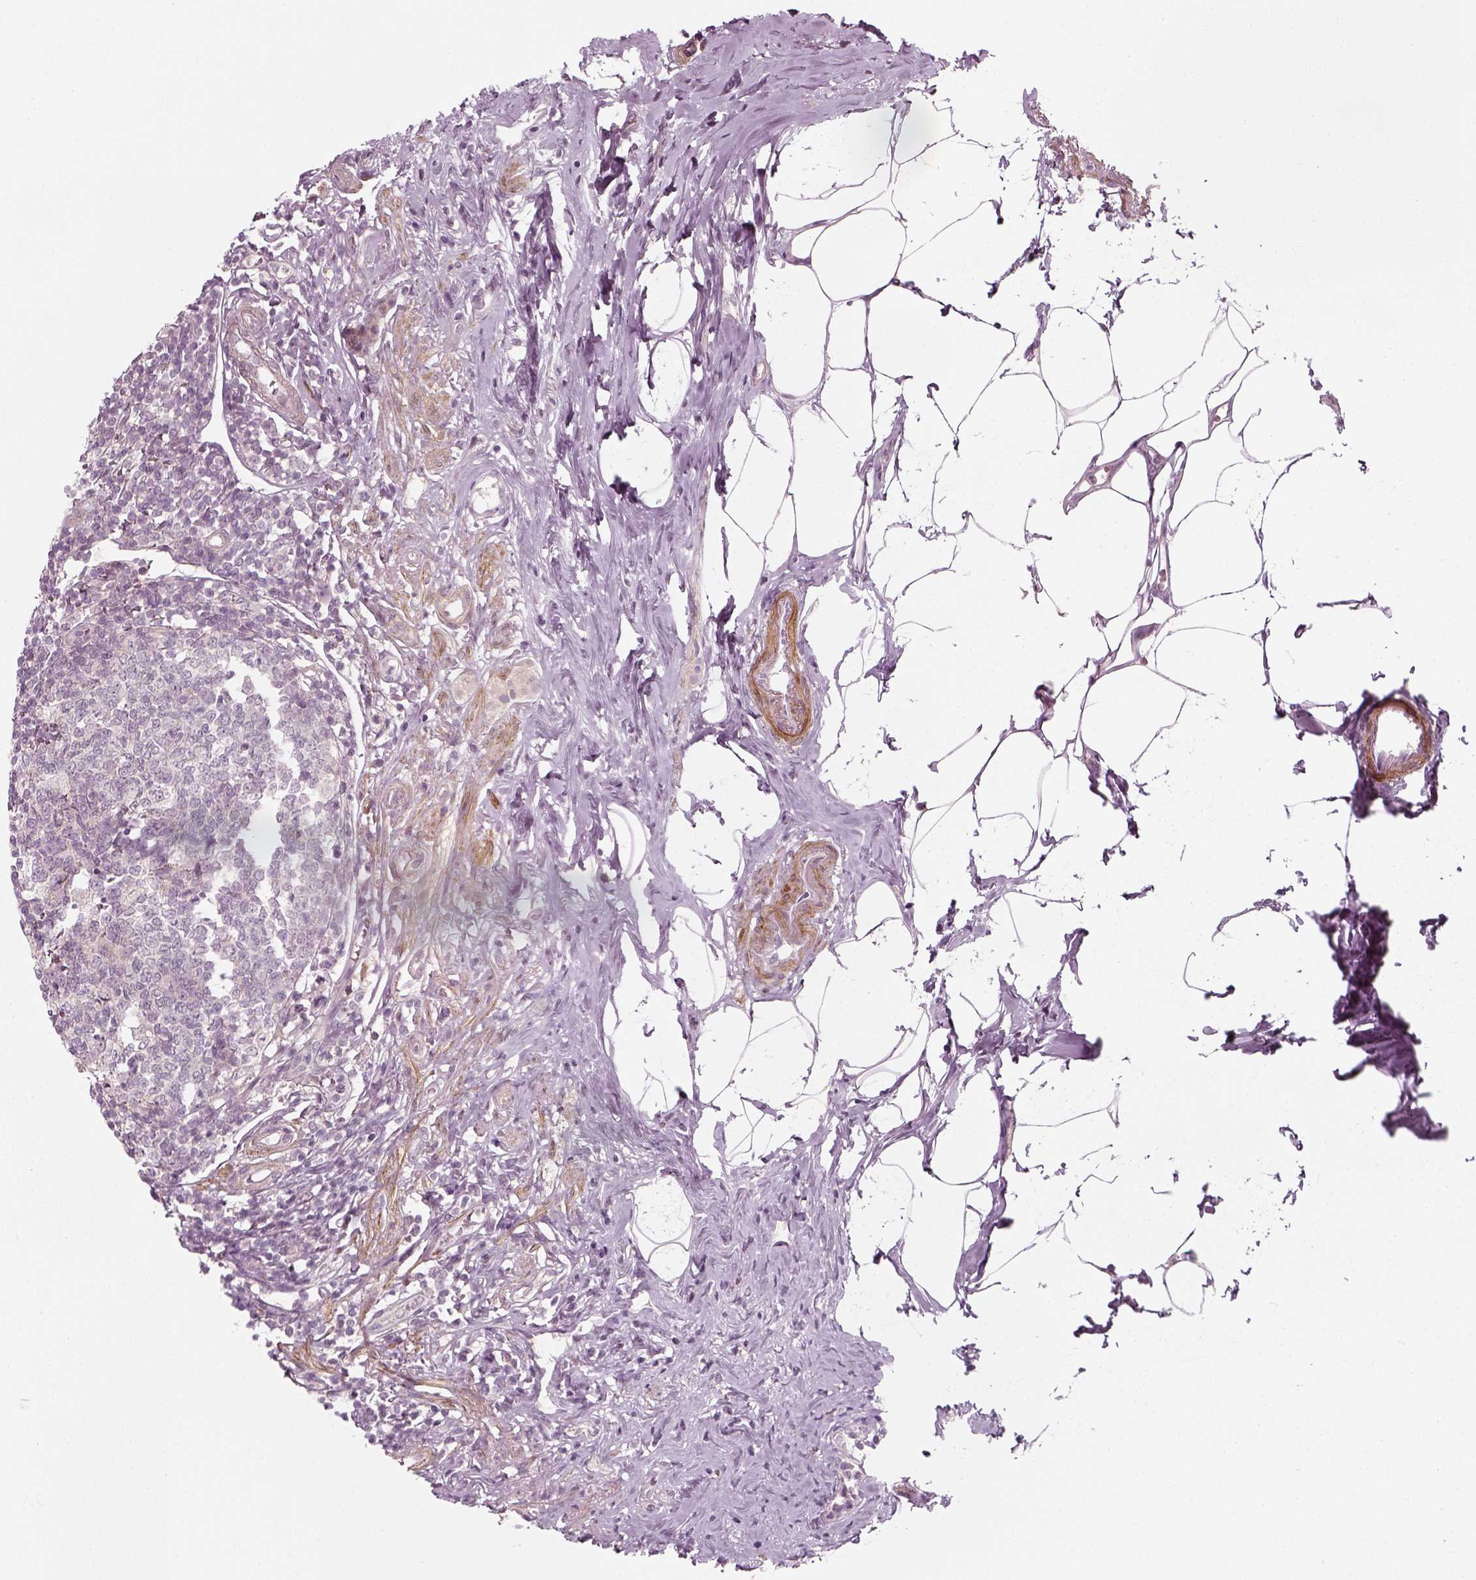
{"staining": {"intensity": "weak", "quantity": "25%-75%", "location": "cytoplasmic/membranous"}, "tissue": "appendix", "cell_type": "Glandular cells", "image_type": "normal", "snomed": [{"axis": "morphology", "description": "Normal tissue, NOS"}, {"axis": "morphology", "description": "Carcinoma, endometroid"}, {"axis": "topography", "description": "Appendix"}, {"axis": "topography", "description": "Colon"}], "caption": "Immunohistochemistry (IHC) photomicrograph of unremarkable appendix: appendix stained using IHC reveals low levels of weak protein expression localized specifically in the cytoplasmic/membranous of glandular cells, appearing as a cytoplasmic/membranous brown color.", "gene": "MLIP", "patient": {"sex": "female", "age": 60}}